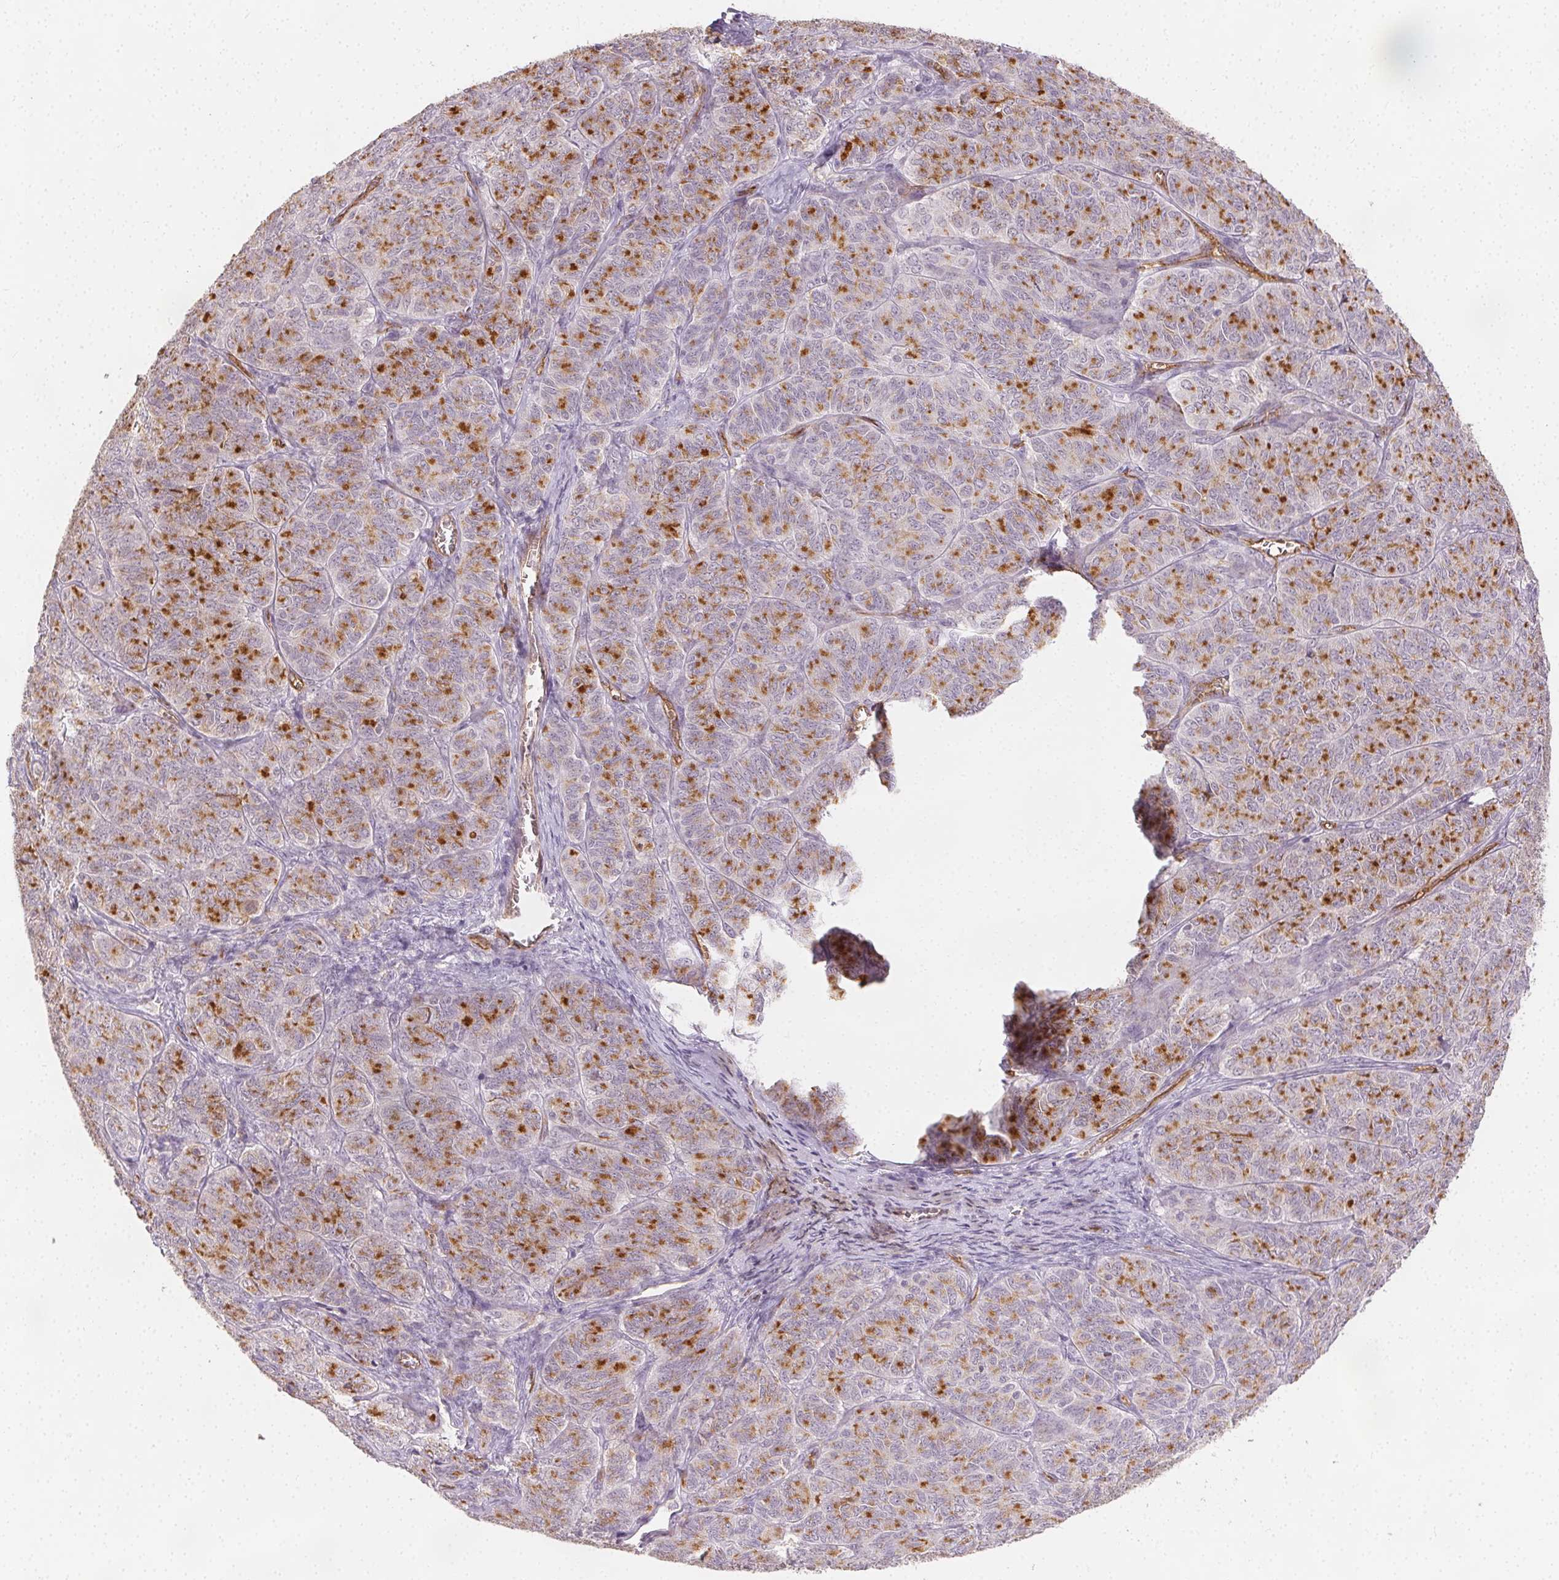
{"staining": {"intensity": "strong", "quantity": "25%-75%", "location": "cytoplasmic/membranous"}, "tissue": "ovarian cancer", "cell_type": "Tumor cells", "image_type": "cancer", "snomed": [{"axis": "morphology", "description": "Carcinoma, endometroid"}, {"axis": "topography", "description": "Ovary"}], "caption": "A high amount of strong cytoplasmic/membranous positivity is identified in about 25%-75% of tumor cells in ovarian cancer tissue. Using DAB (3,3'-diaminobenzidine) (brown) and hematoxylin (blue) stains, captured at high magnification using brightfield microscopy.", "gene": "PODXL", "patient": {"sex": "female", "age": 80}}